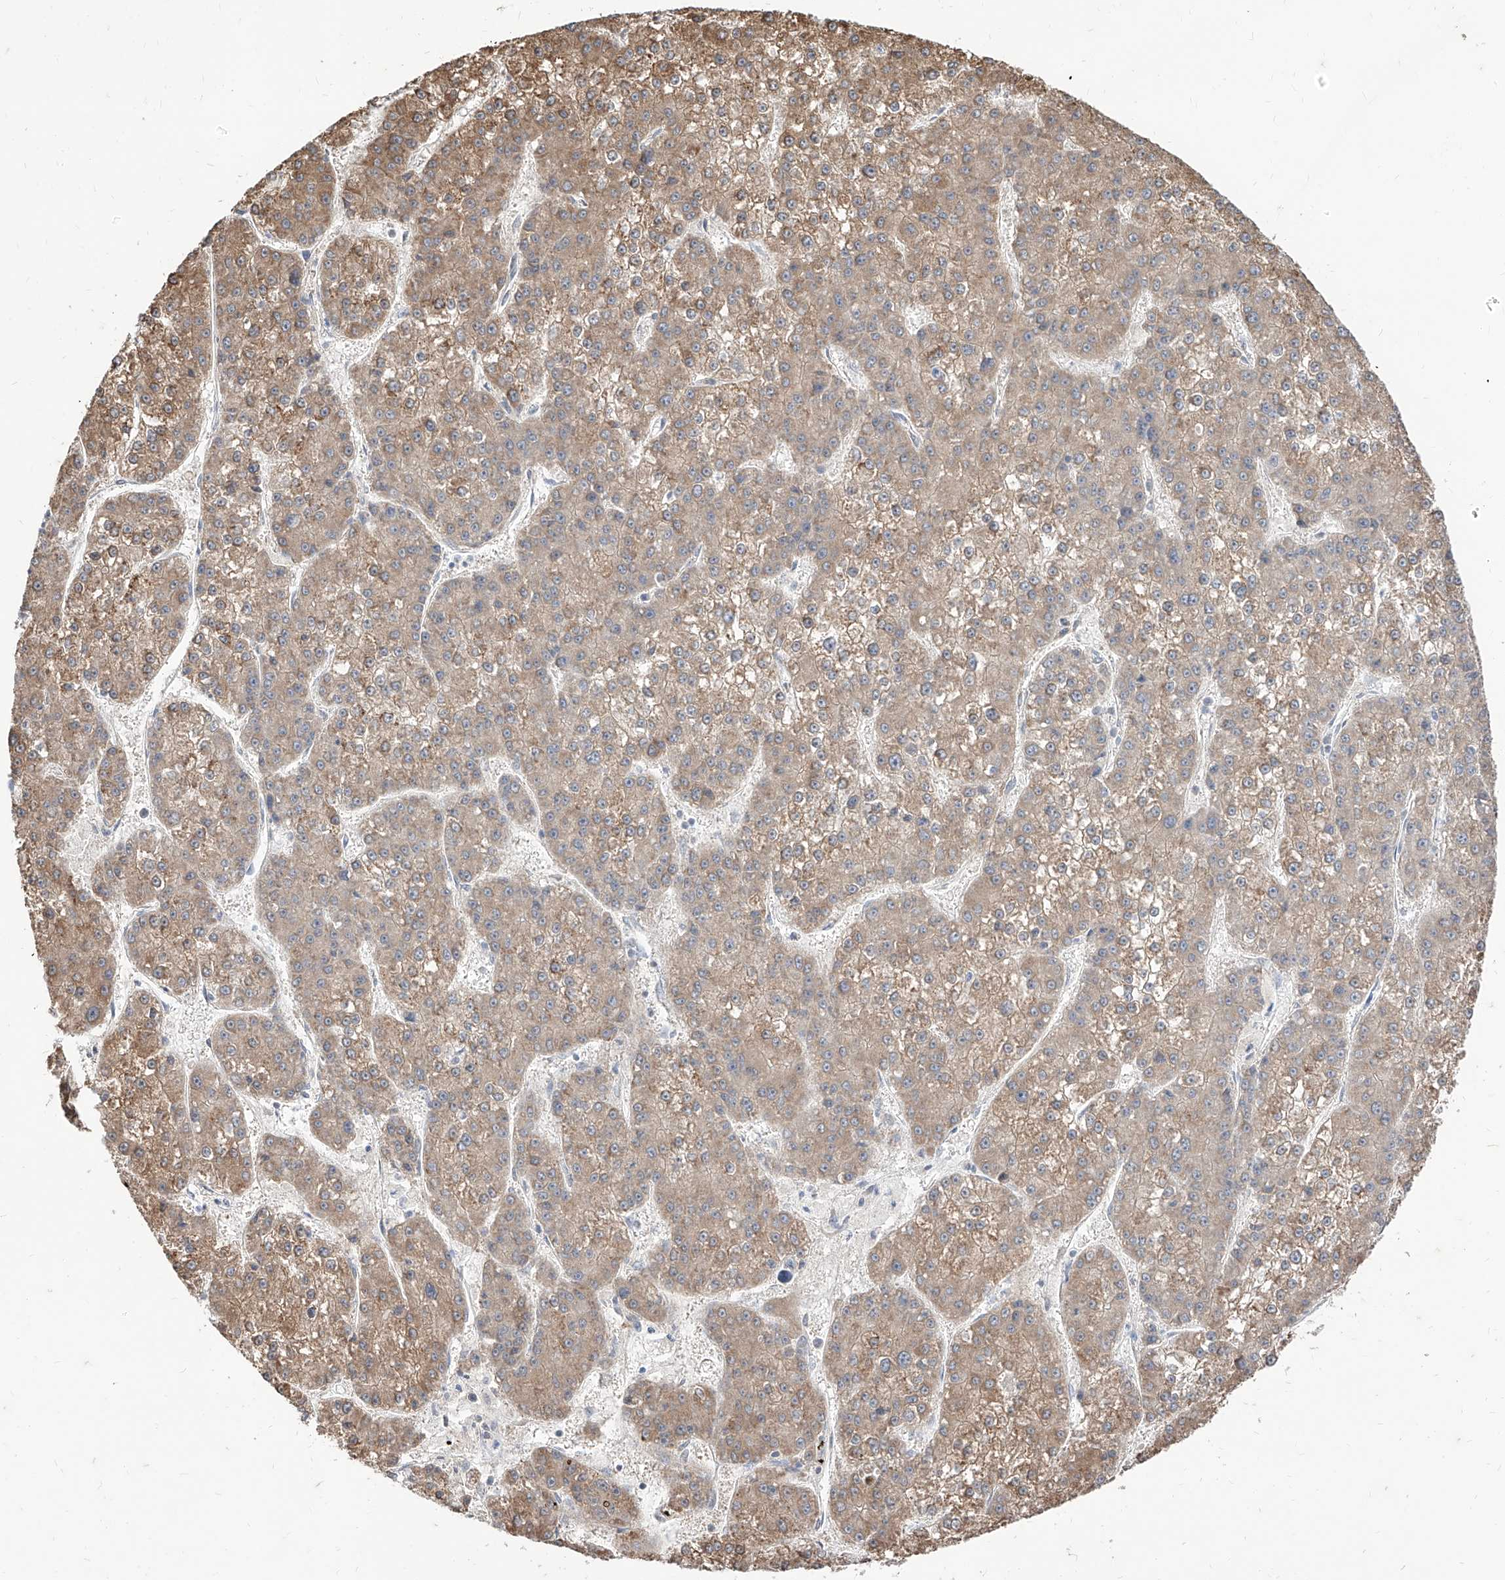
{"staining": {"intensity": "weak", "quantity": ">75%", "location": "cytoplasmic/membranous"}, "tissue": "liver cancer", "cell_type": "Tumor cells", "image_type": "cancer", "snomed": [{"axis": "morphology", "description": "Carcinoma, Hepatocellular, NOS"}, {"axis": "topography", "description": "Liver"}], "caption": "High-magnification brightfield microscopy of liver cancer stained with DAB (3,3'-diaminobenzidine) (brown) and counterstained with hematoxylin (blue). tumor cells exhibit weak cytoplasmic/membranous staining is seen in about>75% of cells.", "gene": "C8orf82", "patient": {"sex": "female", "age": 73}}